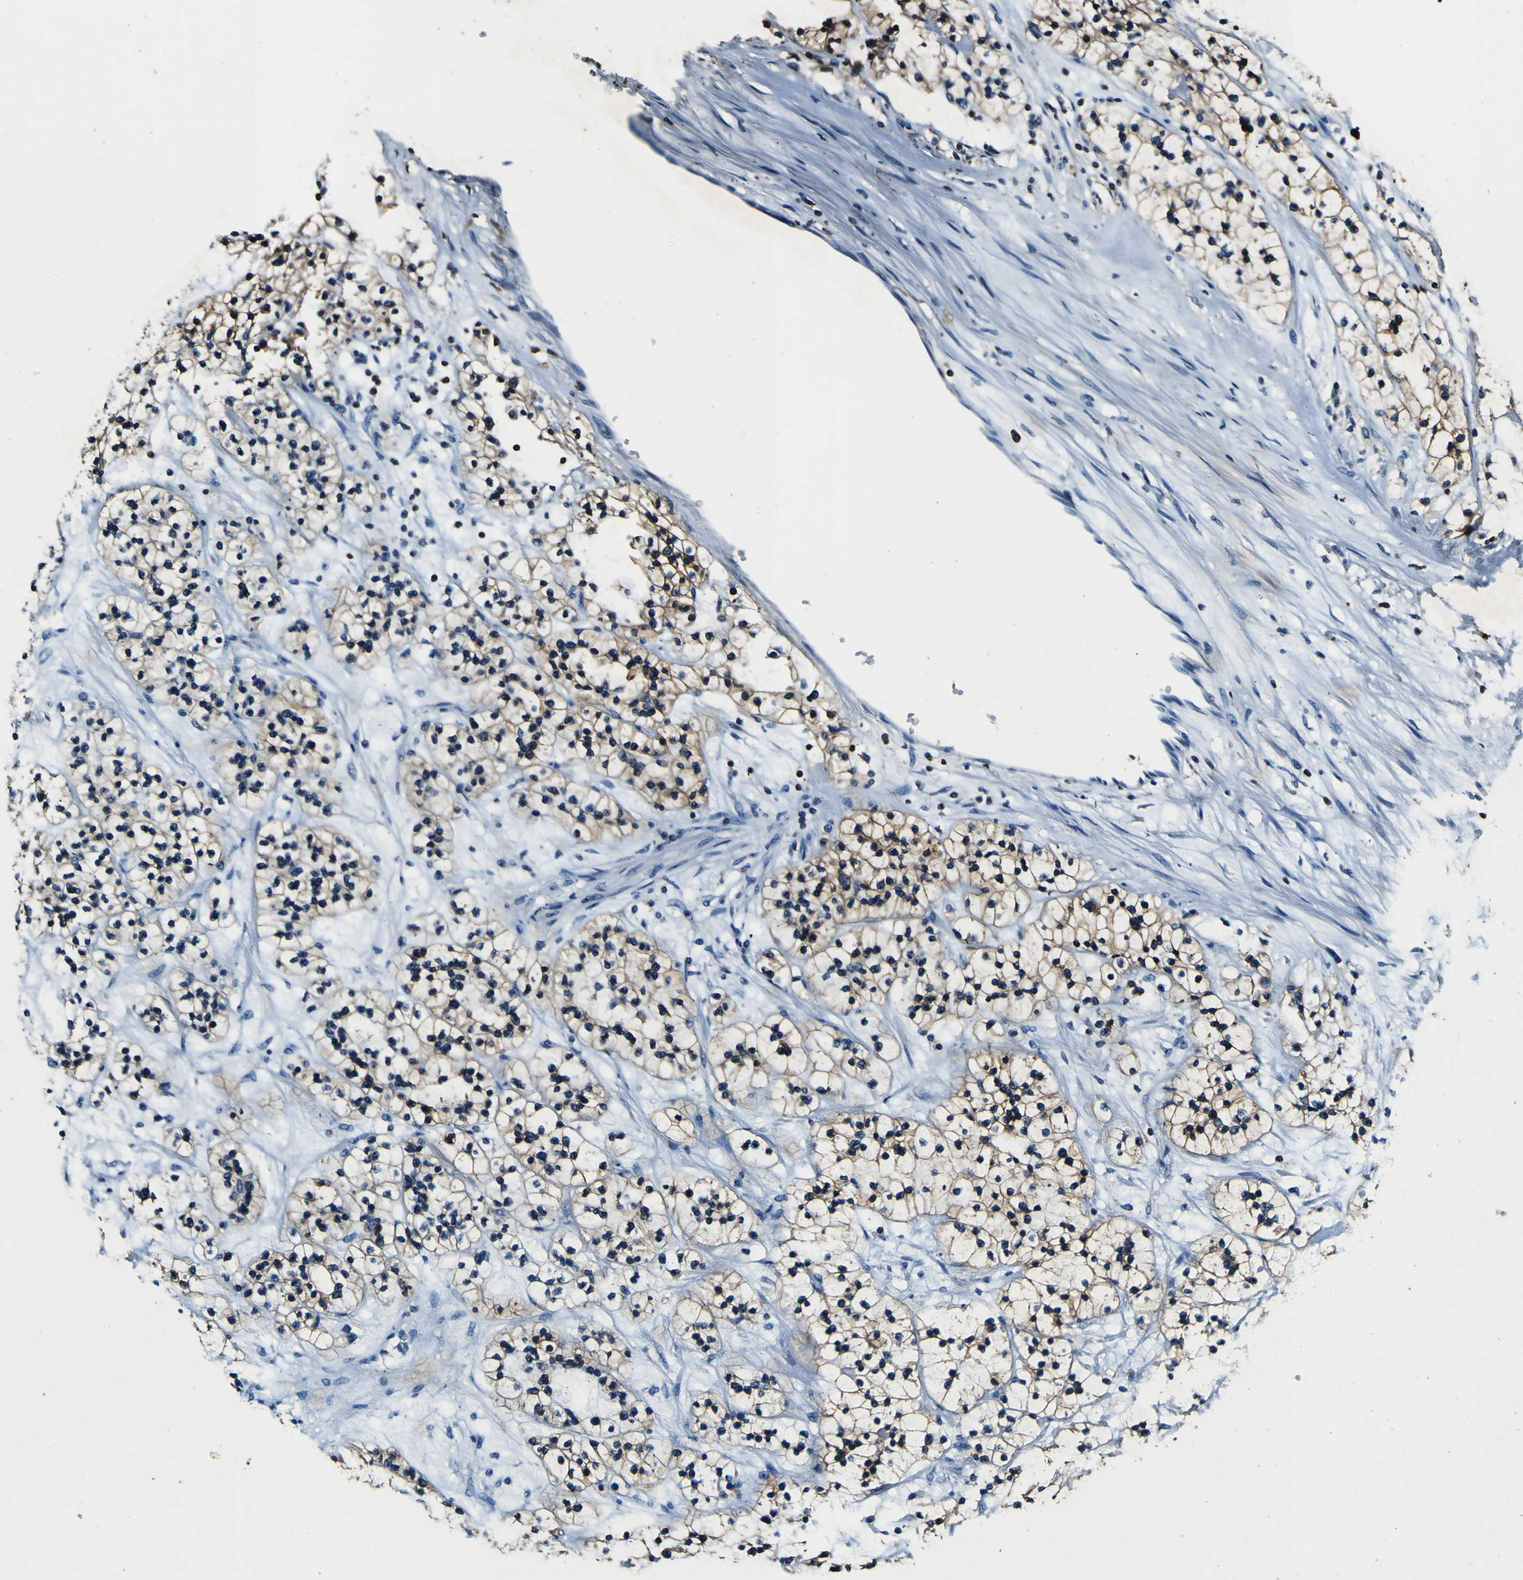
{"staining": {"intensity": "moderate", "quantity": "<25%", "location": "cytoplasmic/membranous"}, "tissue": "renal cancer", "cell_type": "Tumor cells", "image_type": "cancer", "snomed": [{"axis": "morphology", "description": "Adenocarcinoma, NOS"}, {"axis": "topography", "description": "Kidney"}], "caption": "This histopathology image demonstrates renal adenocarcinoma stained with IHC to label a protein in brown. The cytoplasmic/membranous of tumor cells show moderate positivity for the protein. Nuclei are counter-stained blue.", "gene": "RHOT2", "patient": {"sex": "female", "age": 57}}